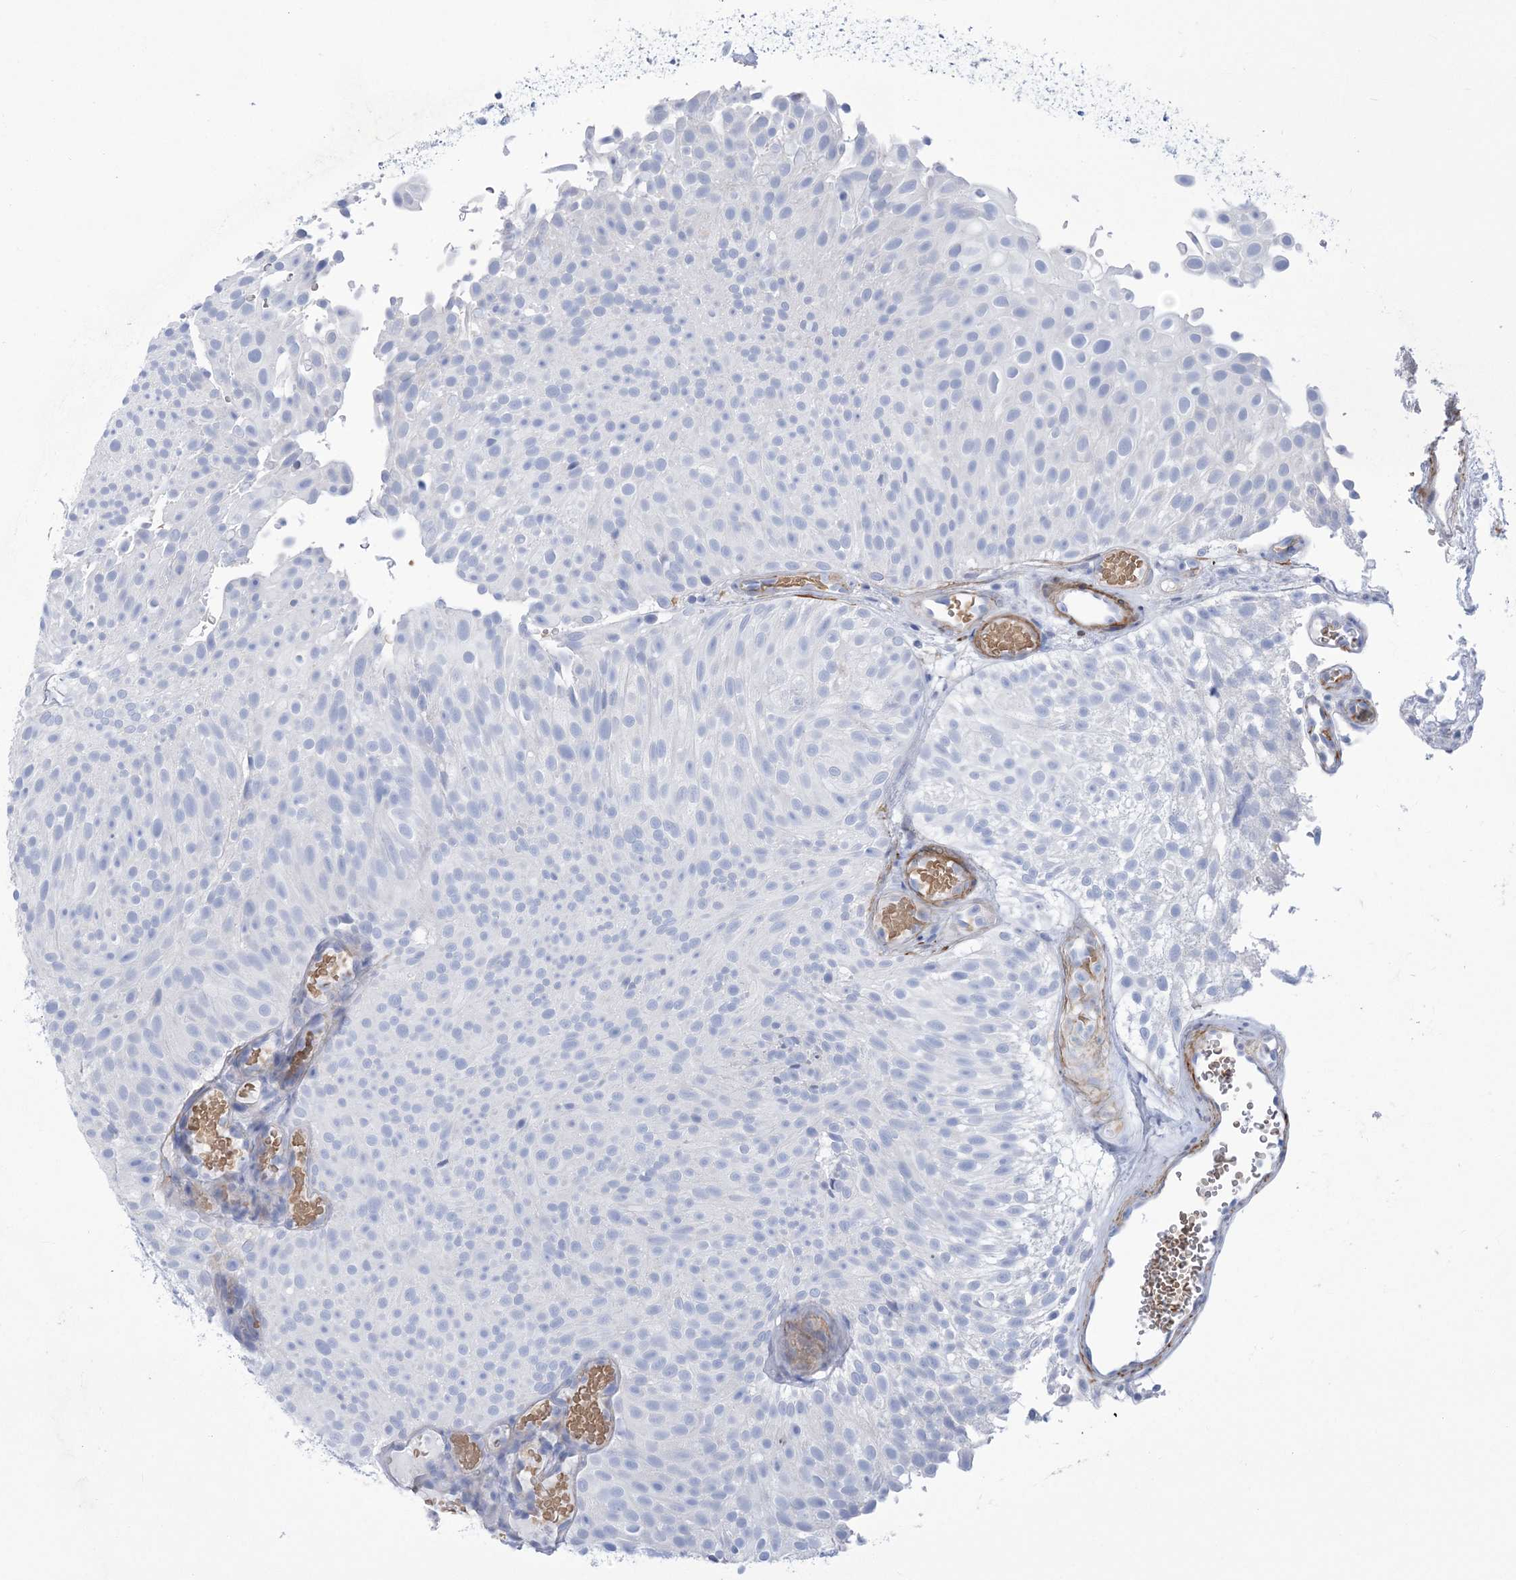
{"staining": {"intensity": "negative", "quantity": "none", "location": "none"}, "tissue": "urothelial cancer", "cell_type": "Tumor cells", "image_type": "cancer", "snomed": [{"axis": "morphology", "description": "Urothelial carcinoma, Low grade"}, {"axis": "topography", "description": "Urinary bladder"}], "caption": "Protein analysis of urothelial cancer reveals no significant expression in tumor cells.", "gene": "WDR74", "patient": {"sex": "male", "age": 78}}